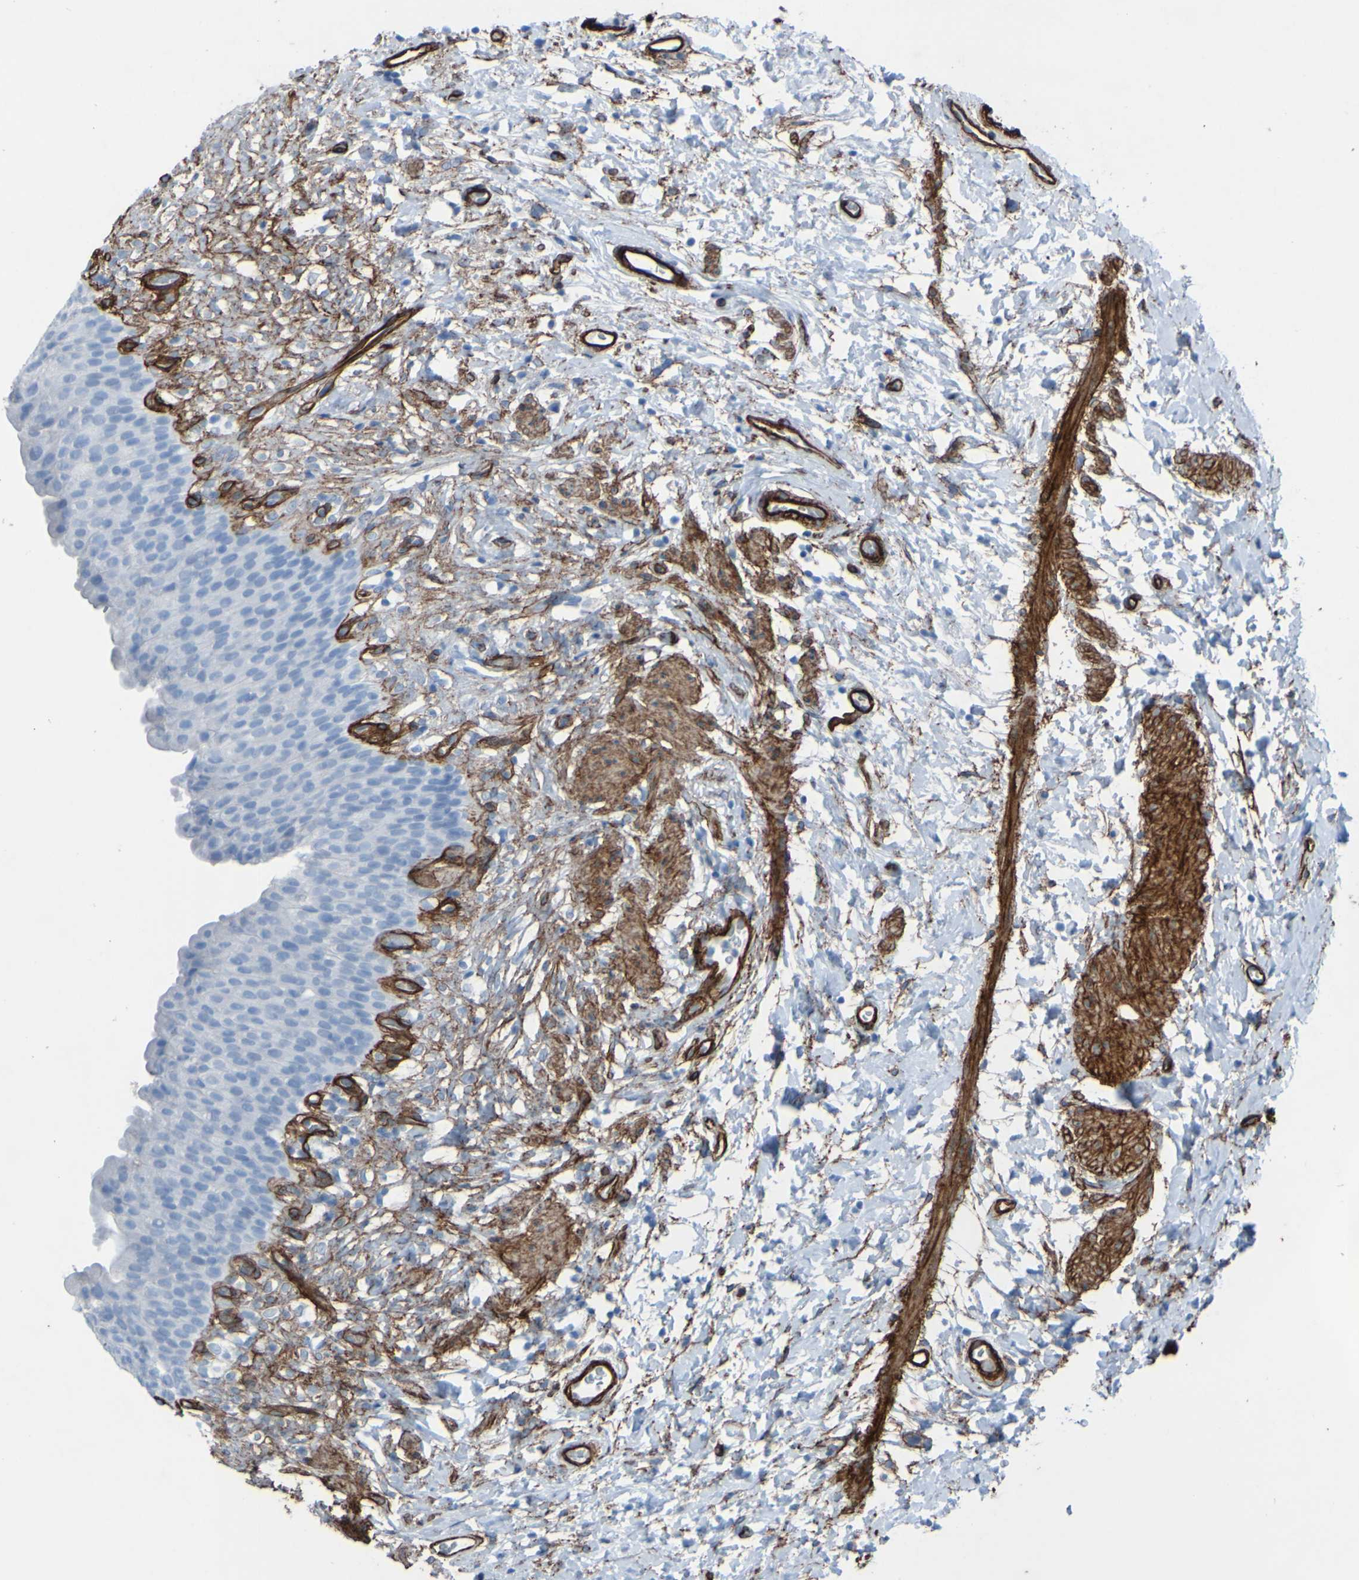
{"staining": {"intensity": "negative", "quantity": "none", "location": "none"}, "tissue": "urinary bladder", "cell_type": "Urothelial cells", "image_type": "normal", "snomed": [{"axis": "morphology", "description": "Normal tissue, NOS"}, {"axis": "topography", "description": "Urinary bladder"}], "caption": "Immunohistochemistry (IHC) histopathology image of normal urinary bladder stained for a protein (brown), which shows no expression in urothelial cells.", "gene": "COL4A2", "patient": {"sex": "female", "age": 79}}